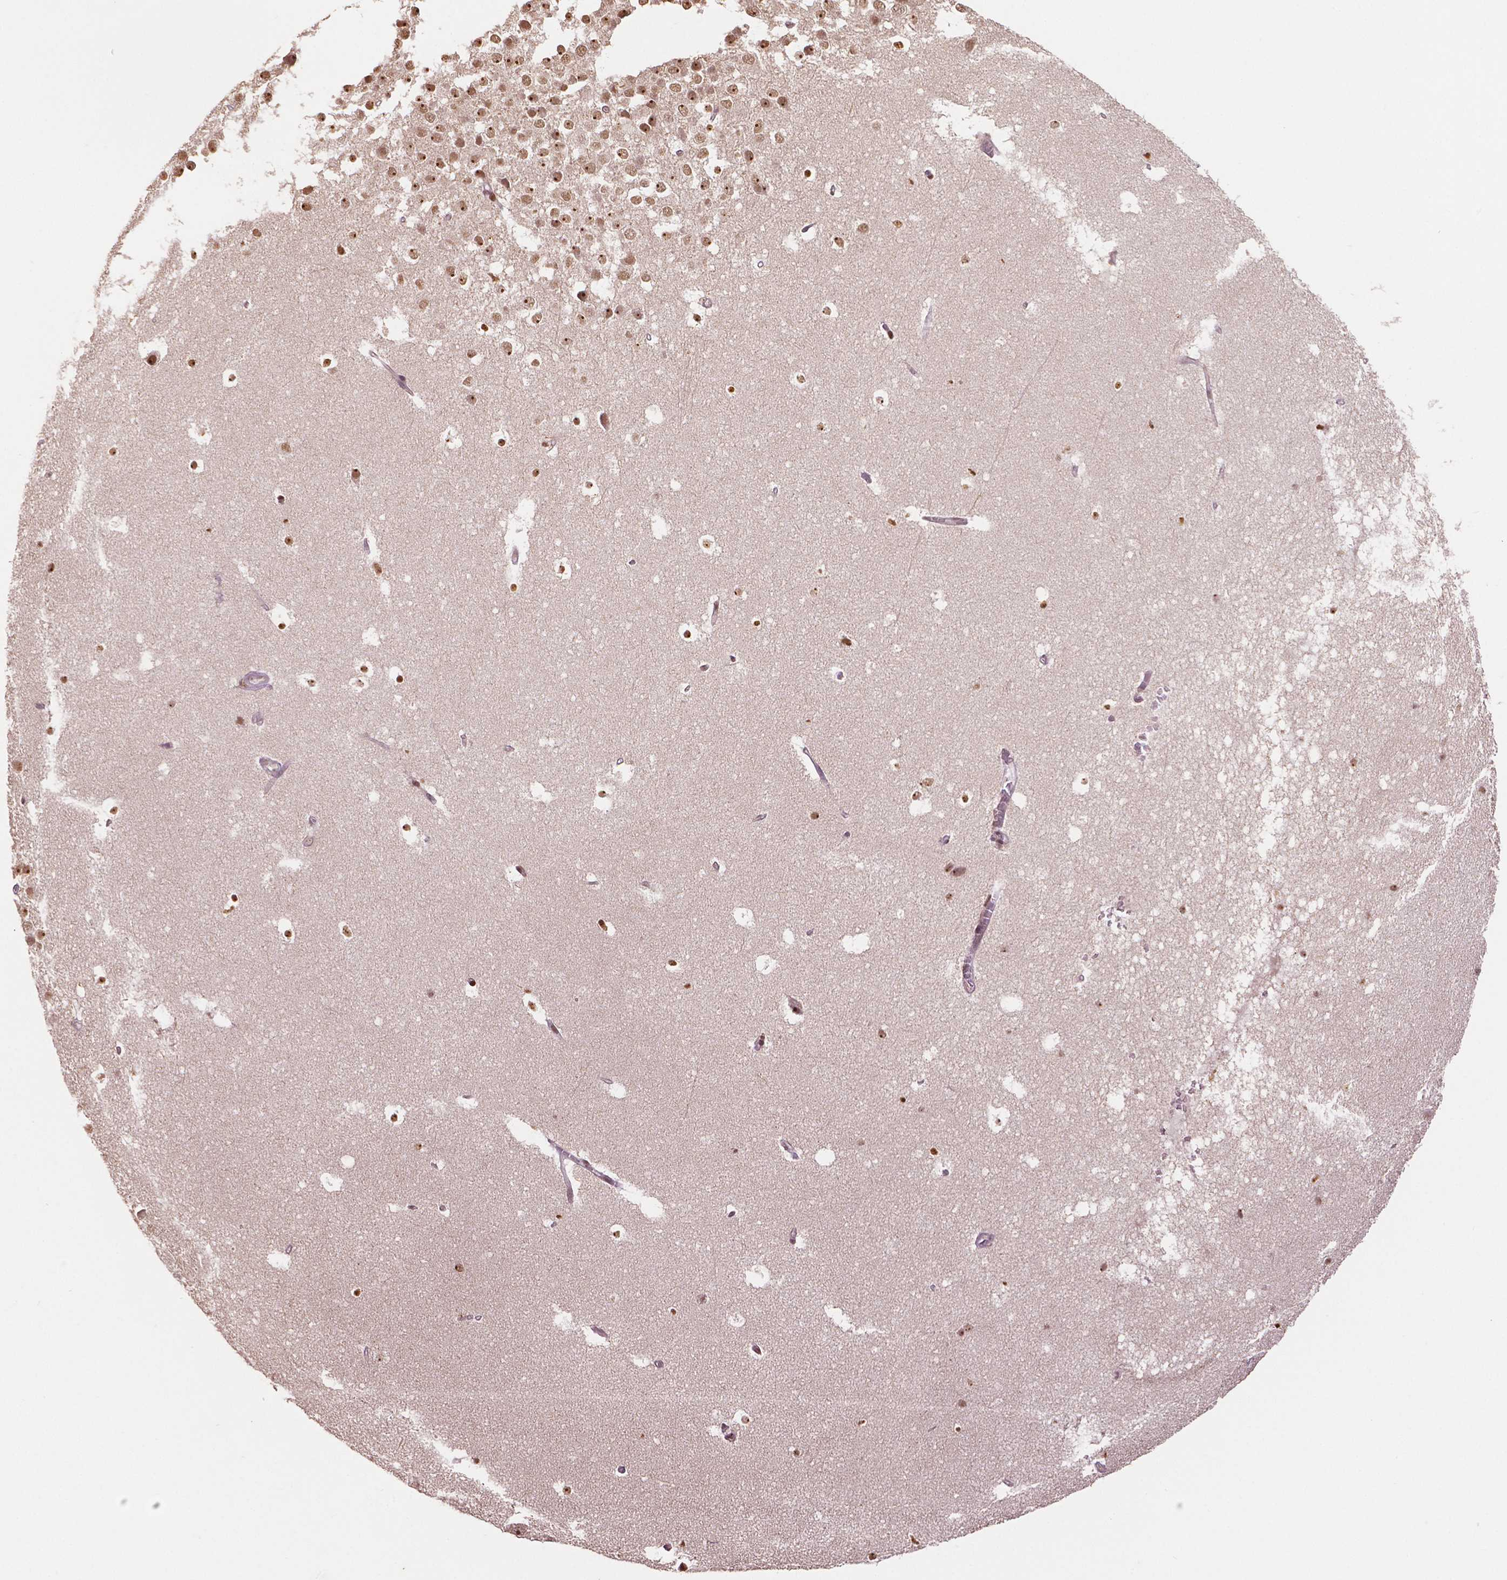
{"staining": {"intensity": "moderate", "quantity": ">75%", "location": "nuclear"}, "tissue": "hippocampus", "cell_type": "Glial cells", "image_type": "normal", "snomed": [{"axis": "morphology", "description": "Normal tissue, NOS"}, {"axis": "topography", "description": "Hippocampus"}], "caption": "This is a histology image of IHC staining of normal hippocampus, which shows moderate staining in the nuclear of glial cells.", "gene": "DEK", "patient": {"sex": "male", "age": 26}}